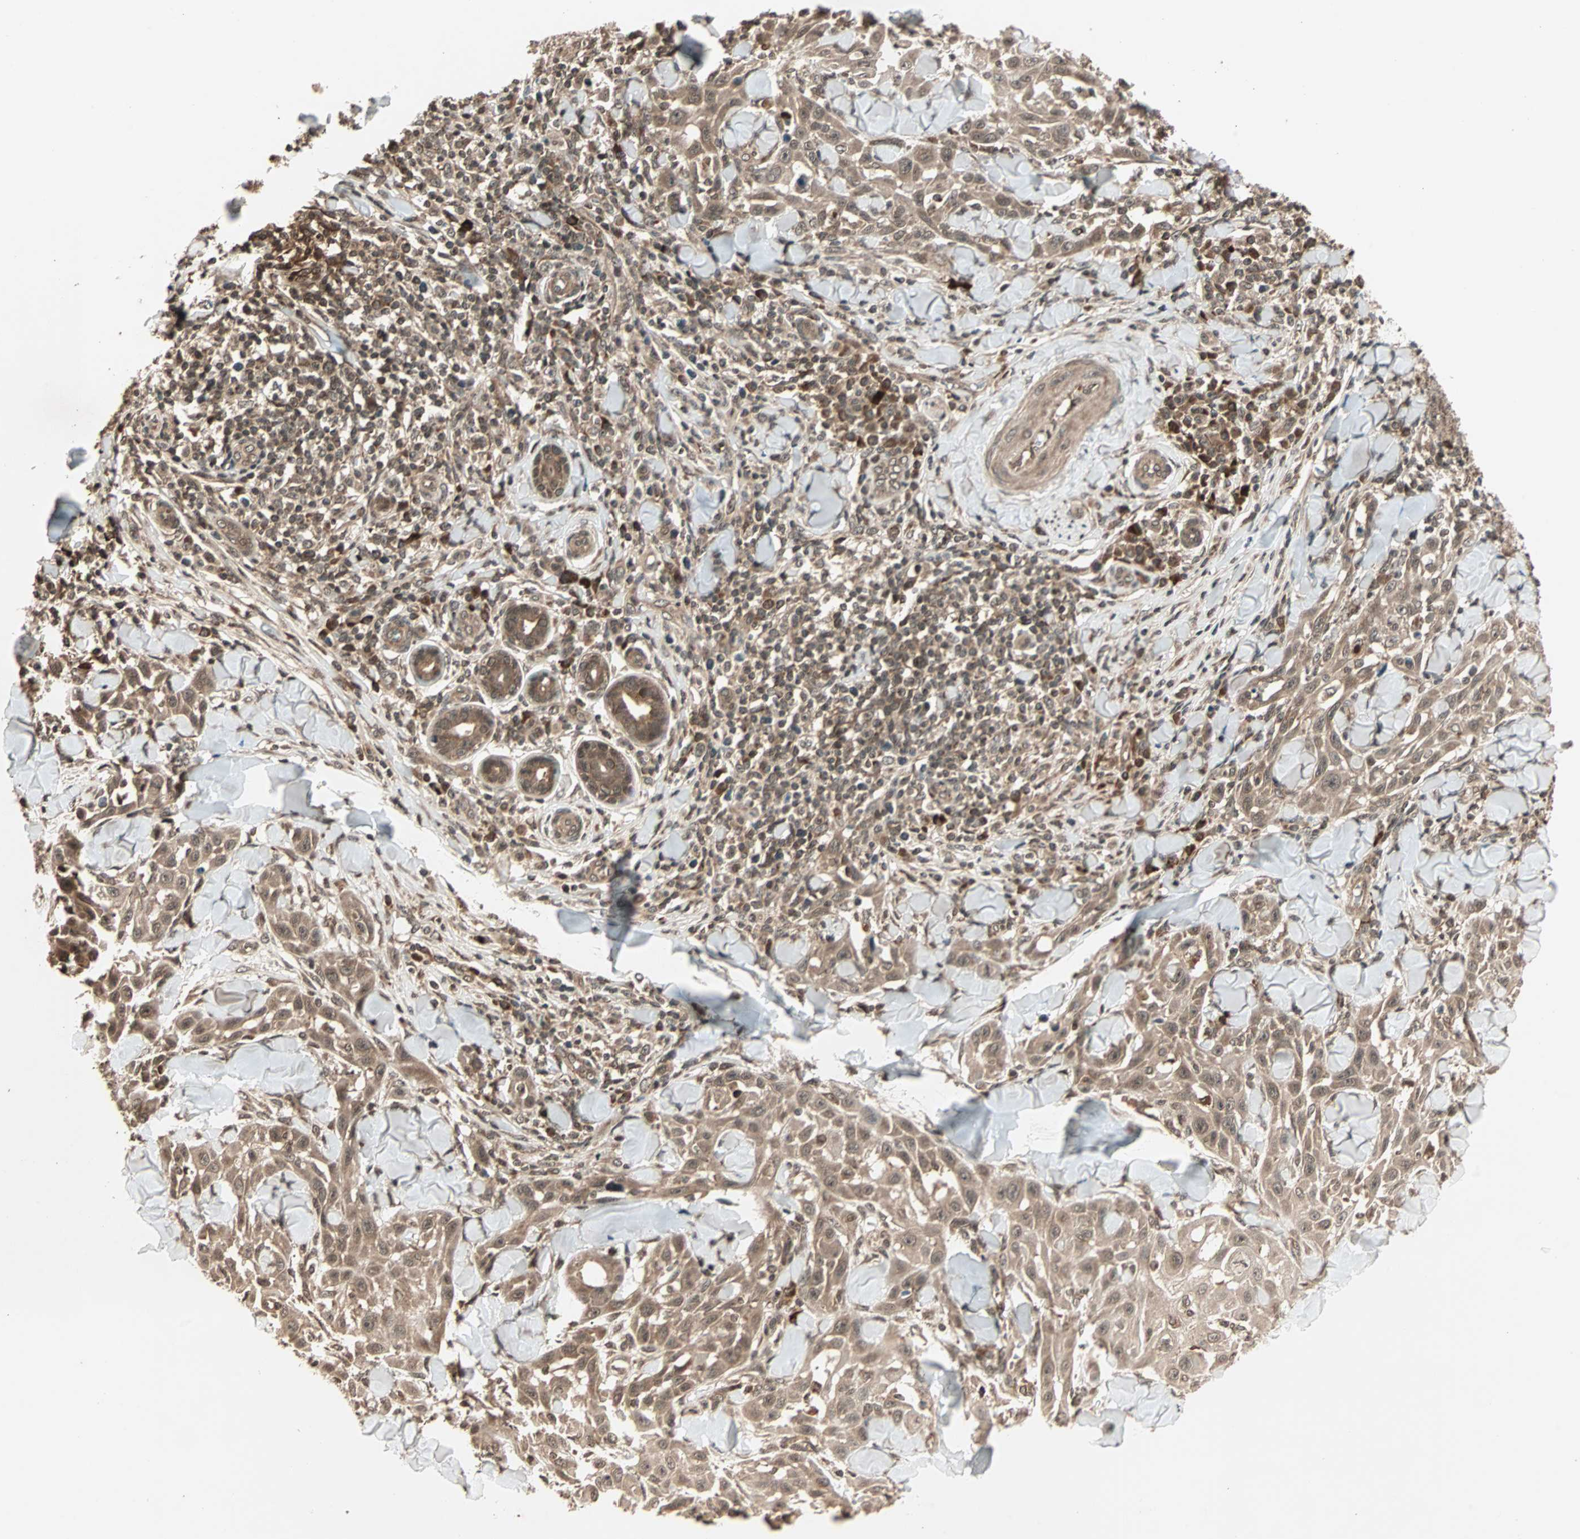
{"staining": {"intensity": "moderate", "quantity": ">75%", "location": "cytoplasmic/membranous,nuclear"}, "tissue": "skin cancer", "cell_type": "Tumor cells", "image_type": "cancer", "snomed": [{"axis": "morphology", "description": "Squamous cell carcinoma, NOS"}, {"axis": "topography", "description": "Skin"}], "caption": "Human squamous cell carcinoma (skin) stained for a protein (brown) displays moderate cytoplasmic/membranous and nuclear positive staining in approximately >75% of tumor cells.", "gene": "RFFL", "patient": {"sex": "male", "age": 24}}